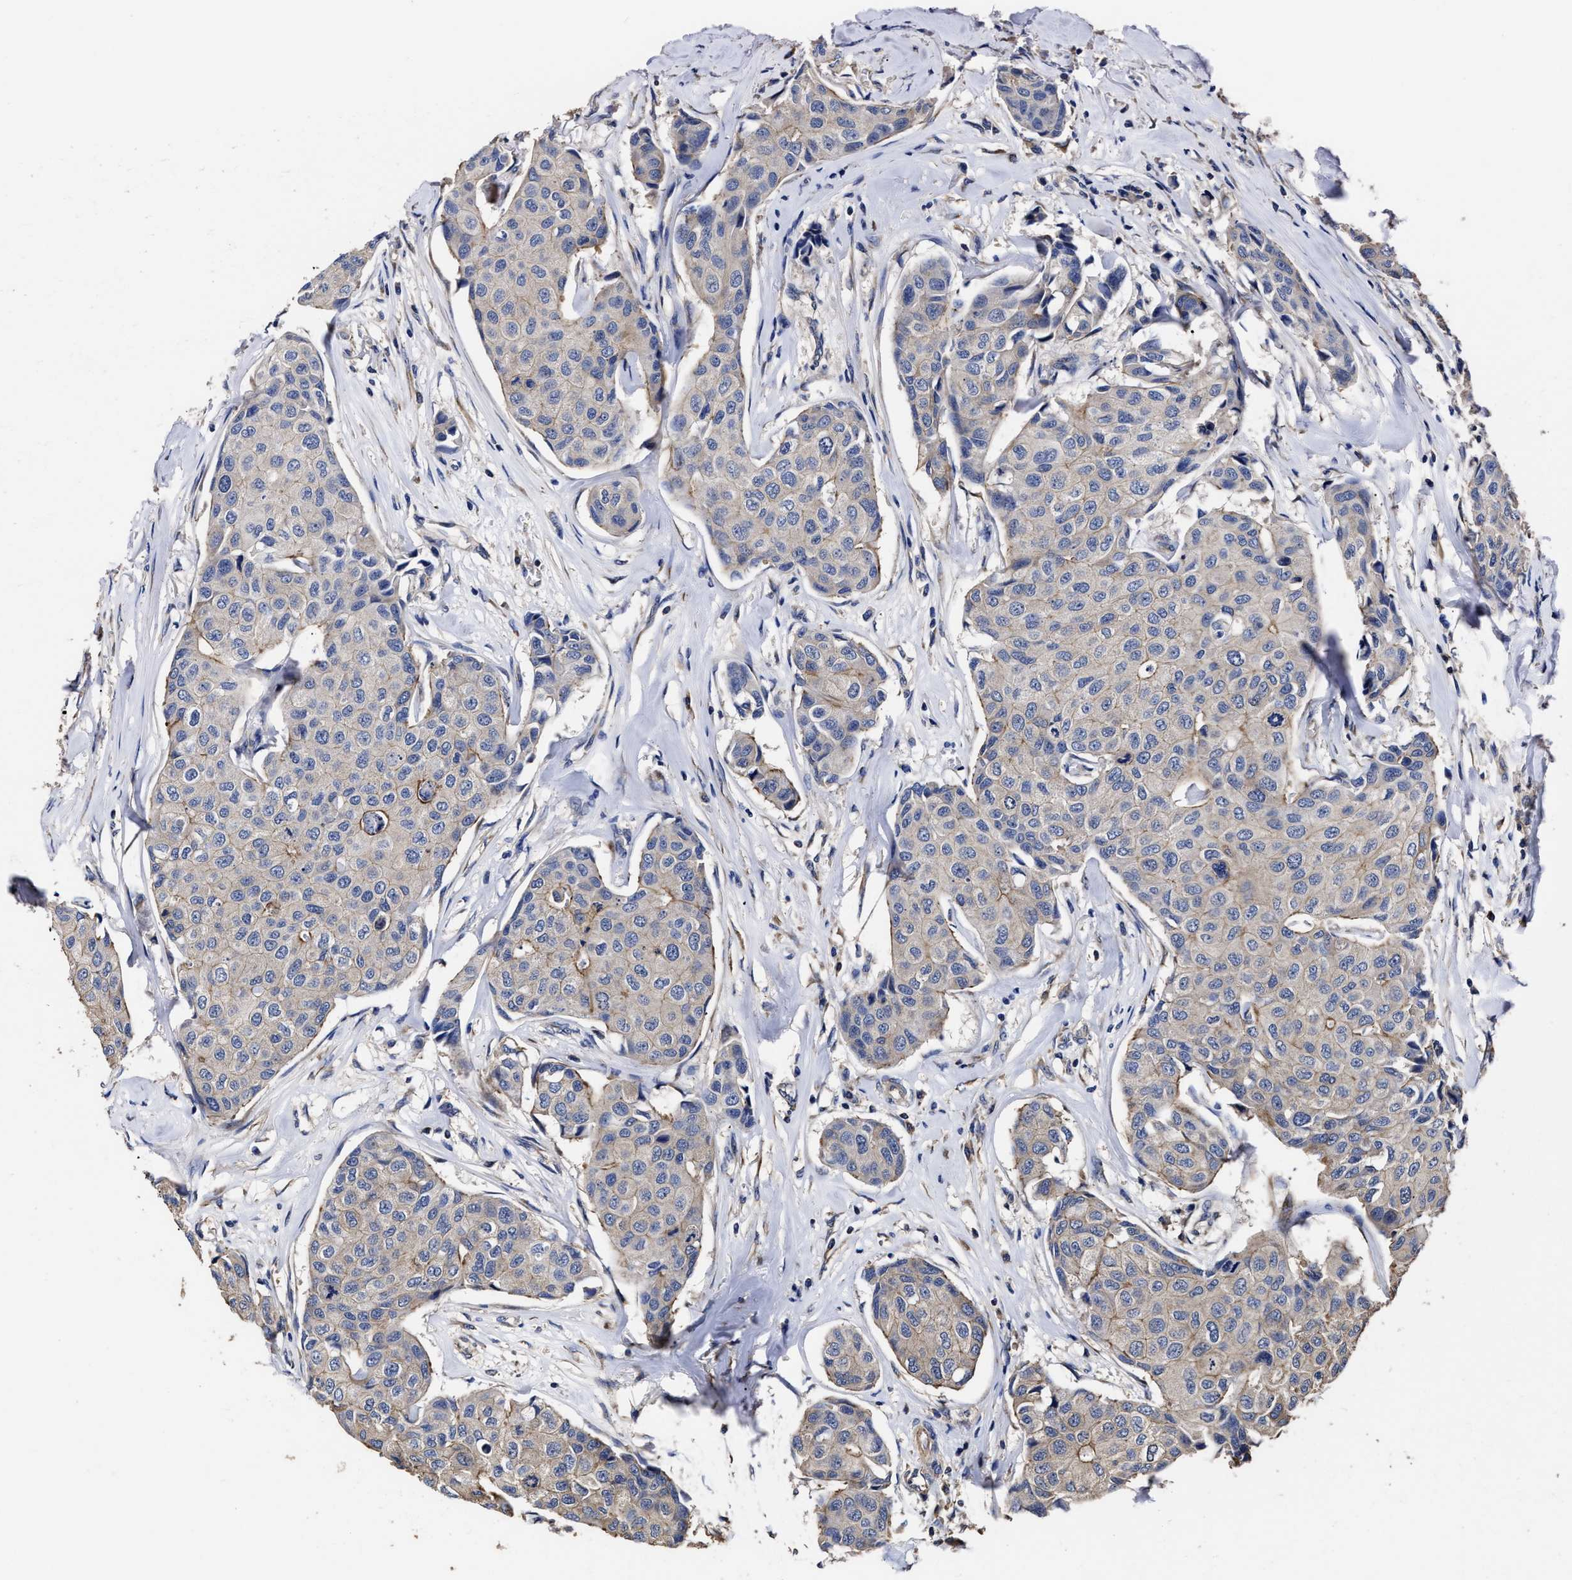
{"staining": {"intensity": "negative", "quantity": "none", "location": "none"}, "tissue": "breast cancer", "cell_type": "Tumor cells", "image_type": "cancer", "snomed": [{"axis": "morphology", "description": "Duct carcinoma"}, {"axis": "topography", "description": "Breast"}], "caption": "Tumor cells show no significant staining in breast cancer. (DAB (3,3'-diaminobenzidine) IHC, high magnification).", "gene": "AVEN", "patient": {"sex": "female", "age": 80}}